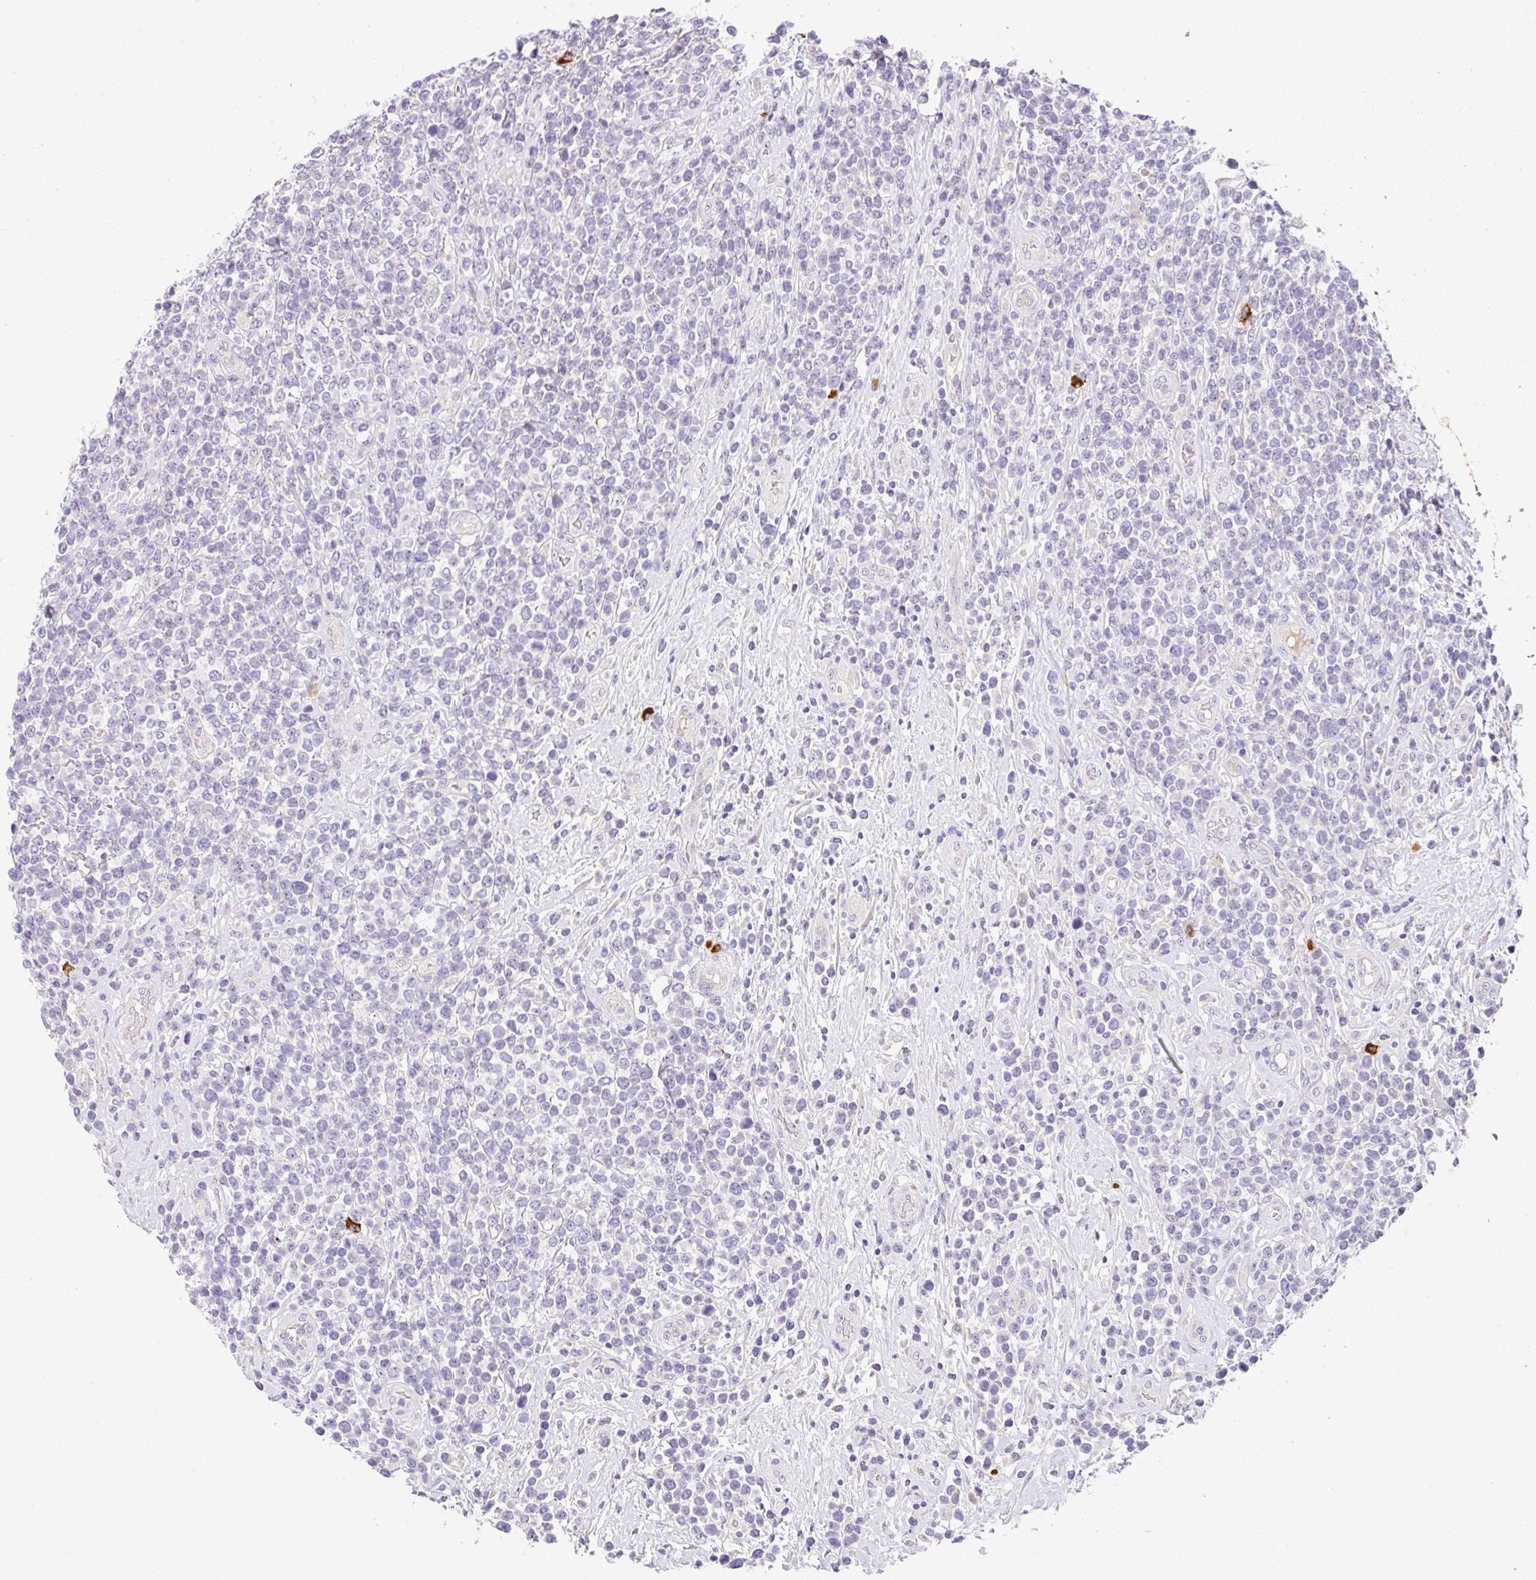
{"staining": {"intensity": "negative", "quantity": "none", "location": "none"}, "tissue": "lymphoma", "cell_type": "Tumor cells", "image_type": "cancer", "snomed": [{"axis": "morphology", "description": "Malignant lymphoma, non-Hodgkin's type, High grade"}, {"axis": "topography", "description": "Soft tissue"}], "caption": "Immunohistochemistry (IHC) photomicrograph of lymphoma stained for a protein (brown), which shows no positivity in tumor cells.", "gene": "EPN3", "patient": {"sex": "female", "age": 56}}